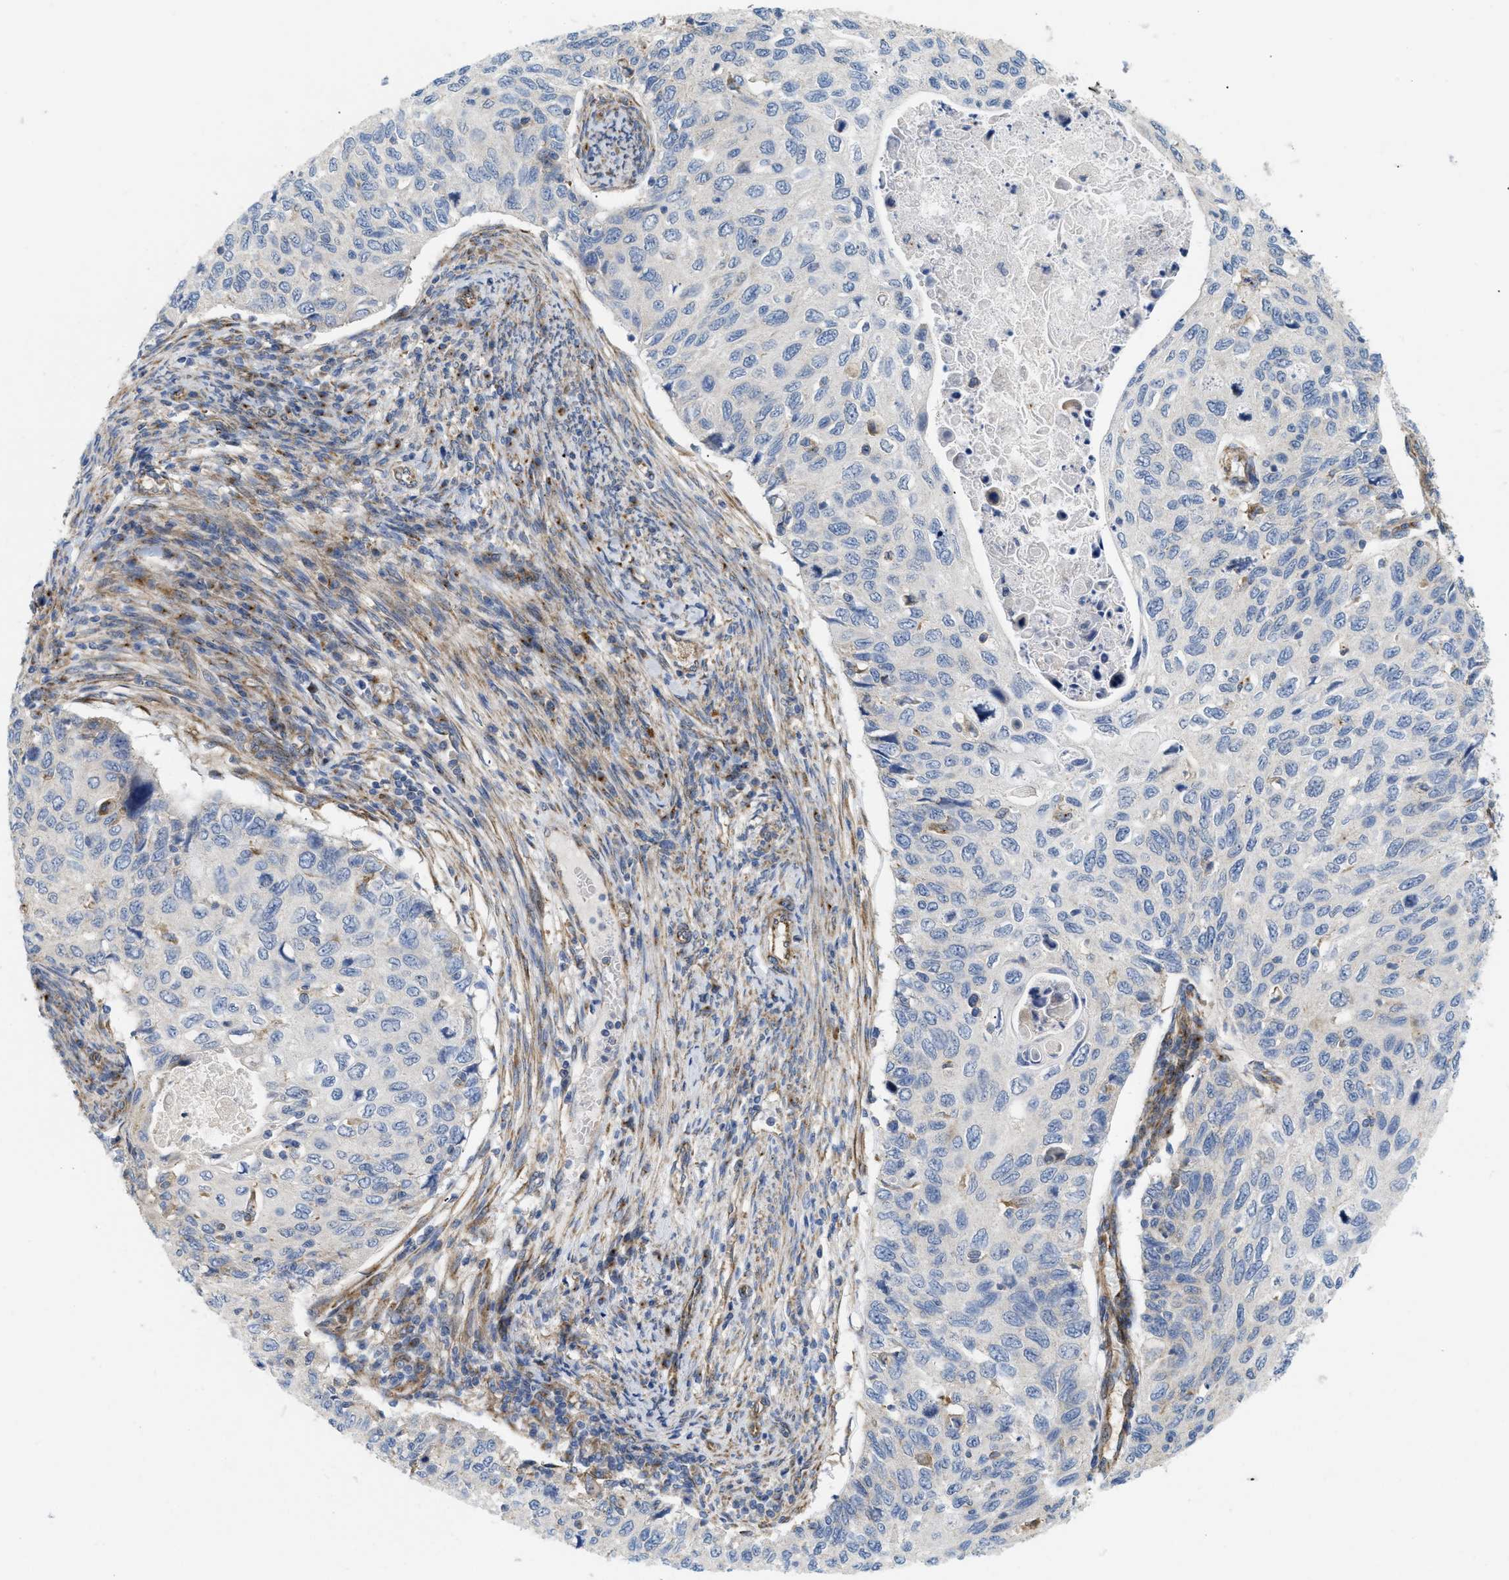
{"staining": {"intensity": "negative", "quantity": "none", "location": "none"}, "tissue": "cervical cancer", "cell_type": "Tumor cells", "image_type": "cancer", "snomed": [{"axis": "morphology", "description": "Squamous cell carcinoma, NOS"}, {"axis": "topography", "description": "Cervix"}], "caption": "An image of cervical squamous cell carcinoma stained for a protein exhibits no brown staining in tumor cells.", "gene": "DCTN4", "patient": {"sex": "female", "age": 70}}